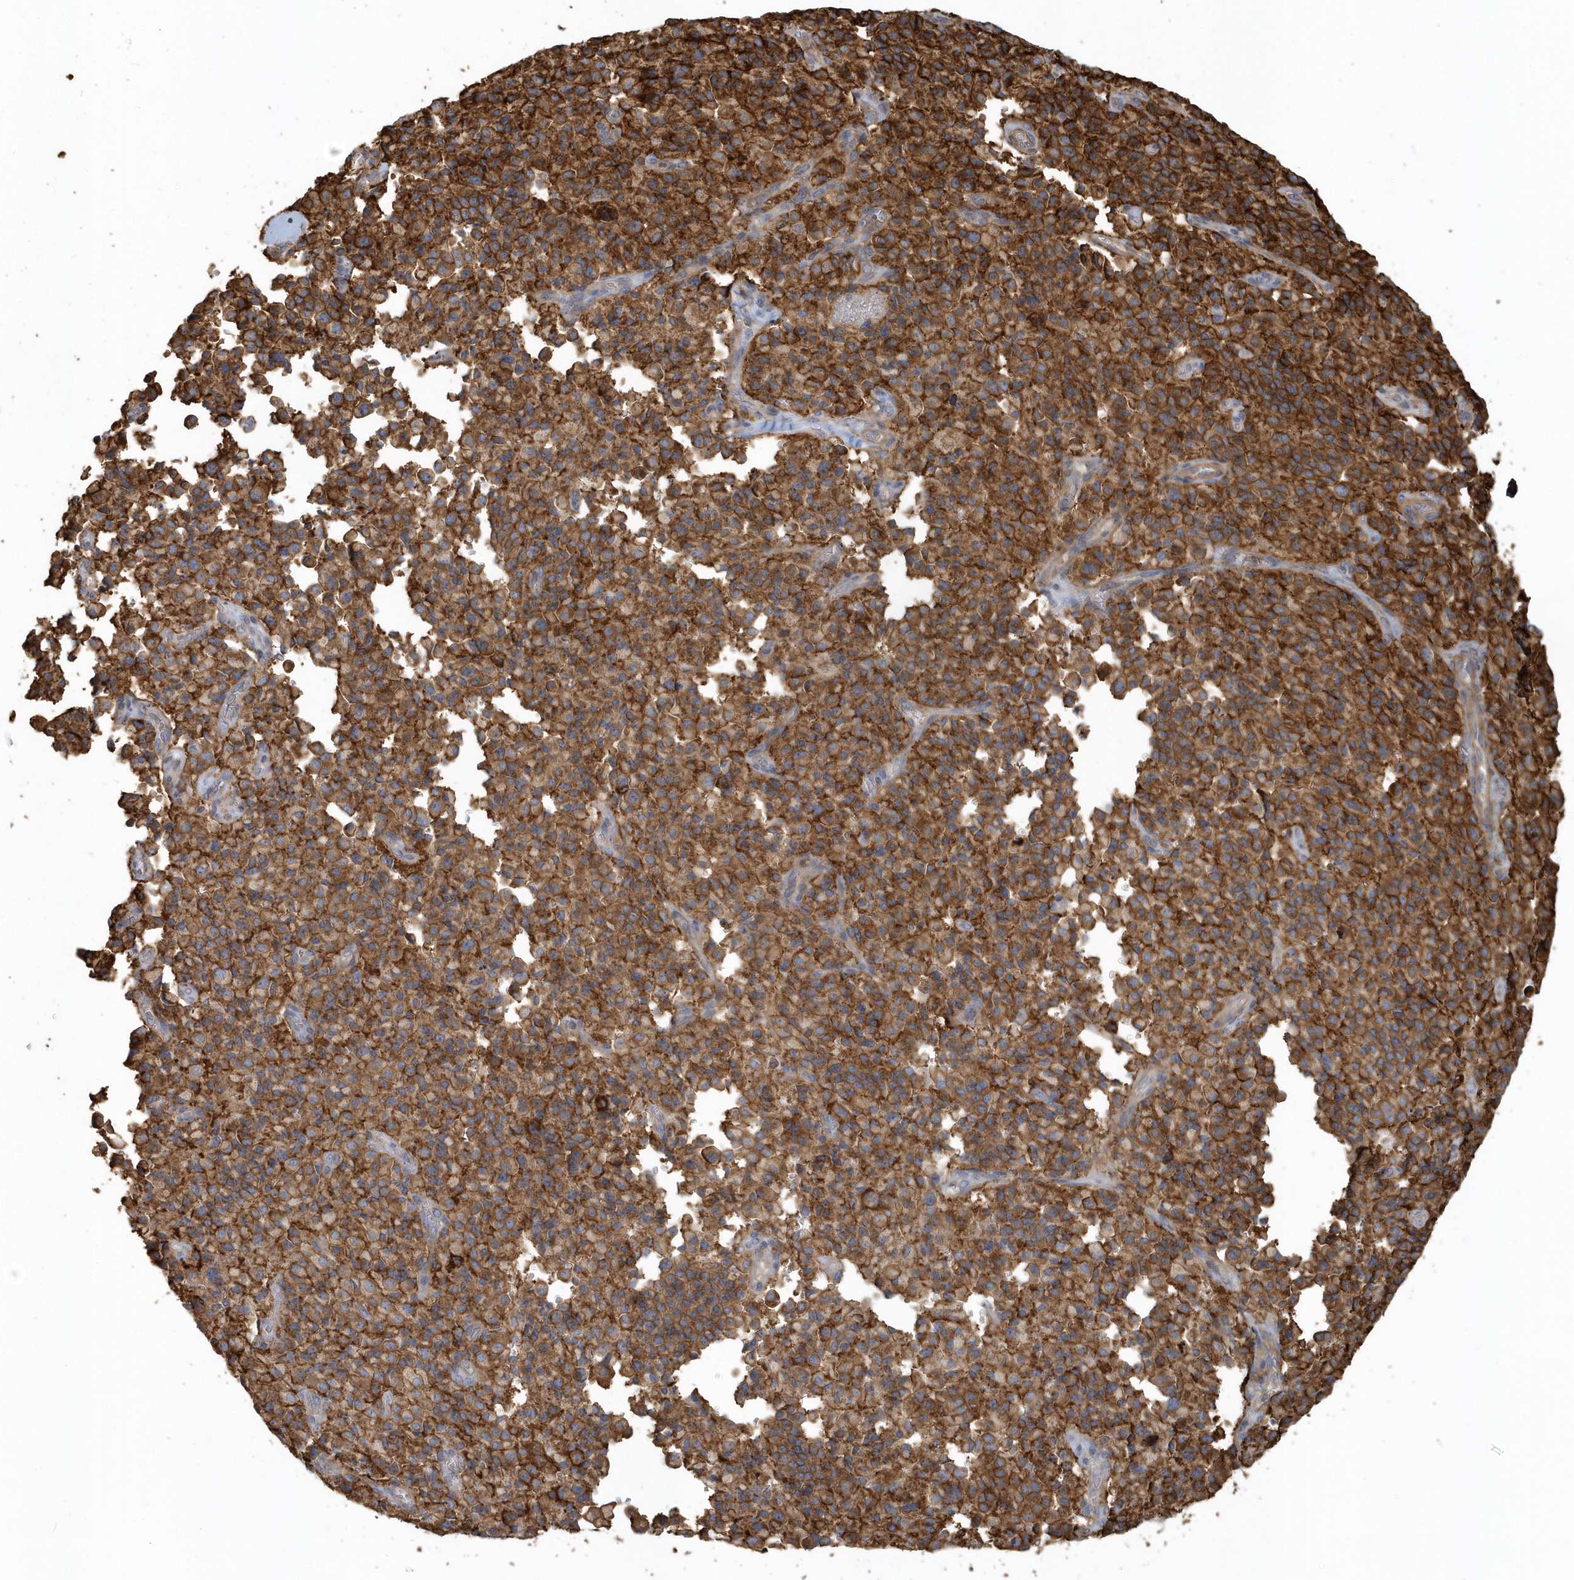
{"staining": {"intensity": "strong", "quantity": ">75%", "location": "cytoplasmic/membranous"}, "tissue": "pancreatic cancer", "cell_type": "Tumor cells", "image_type": "cancer", "snomed": [{"axis": "morphology", "description": "Adenocarcinoma, NOS"}, {"axis": "topography", "description": "Pancreas"}], "caption": "Immunohistochemistry (IHC) image of neoplastic tissue: human pancreatic adenocarcinoma stained using immunohistochemistry reveals high levels of strong protein expression localized specifically in the cytoplasmic/membranous of tumor cells, appearing as a cytoplasmic/membranous brown color.", "gene": "TRAIP", "patient": {"sex": "male", "age": 65}}